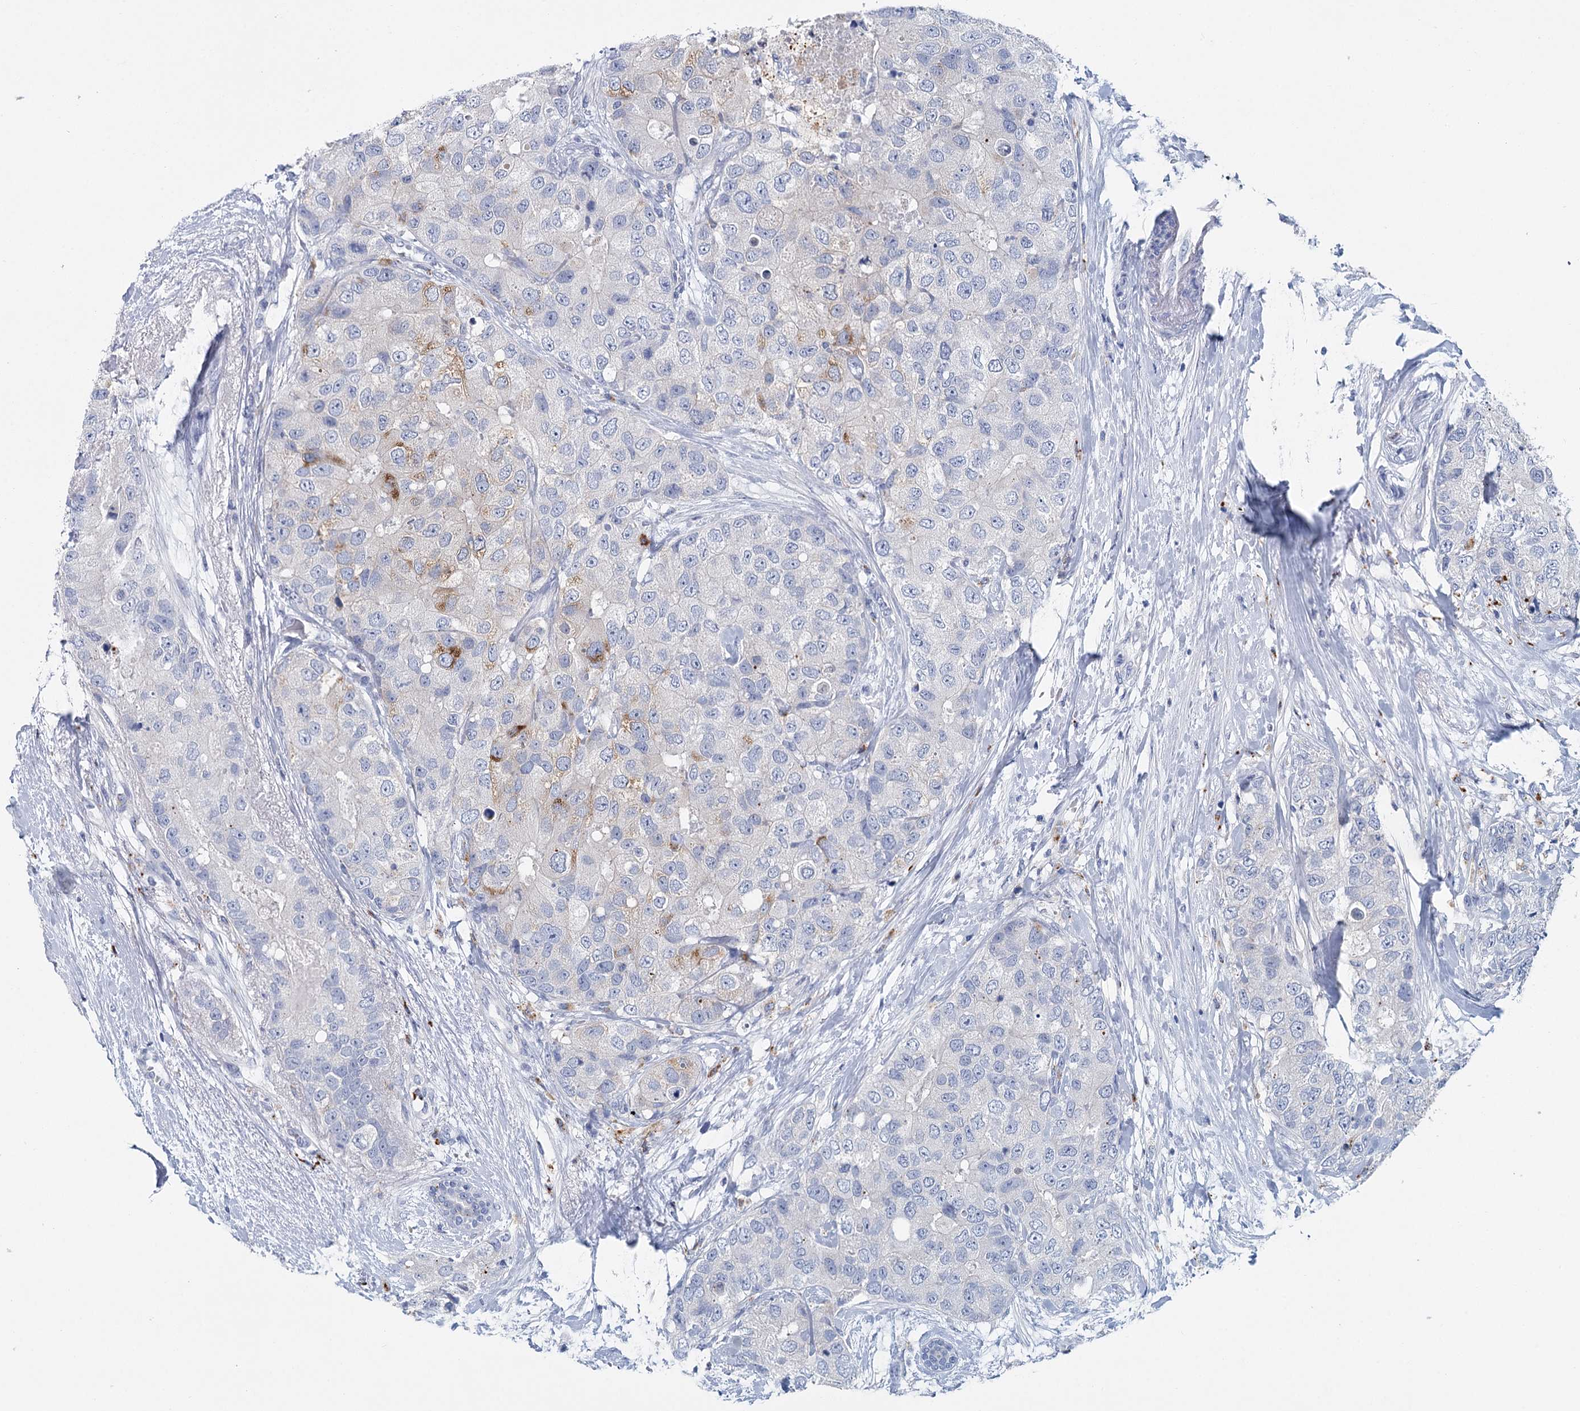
{"staining": {"intensity": "negative", "quantity": "none", "location": "none"}, "tissue": "breast cancer", "cell_type": "Tumor cells", "image_type": "cancer", "snomed": [{"axis": "morphology", "description": "Duct carcinoma"}, {"axis": "topography", "description": "Breast"}], "caption": "The image shows no significant staining in tumor cells of infiltrating ductal carcinoma (breast).", "gene": "METTL7B", "patient": {"sex": "female", "age": 62}}